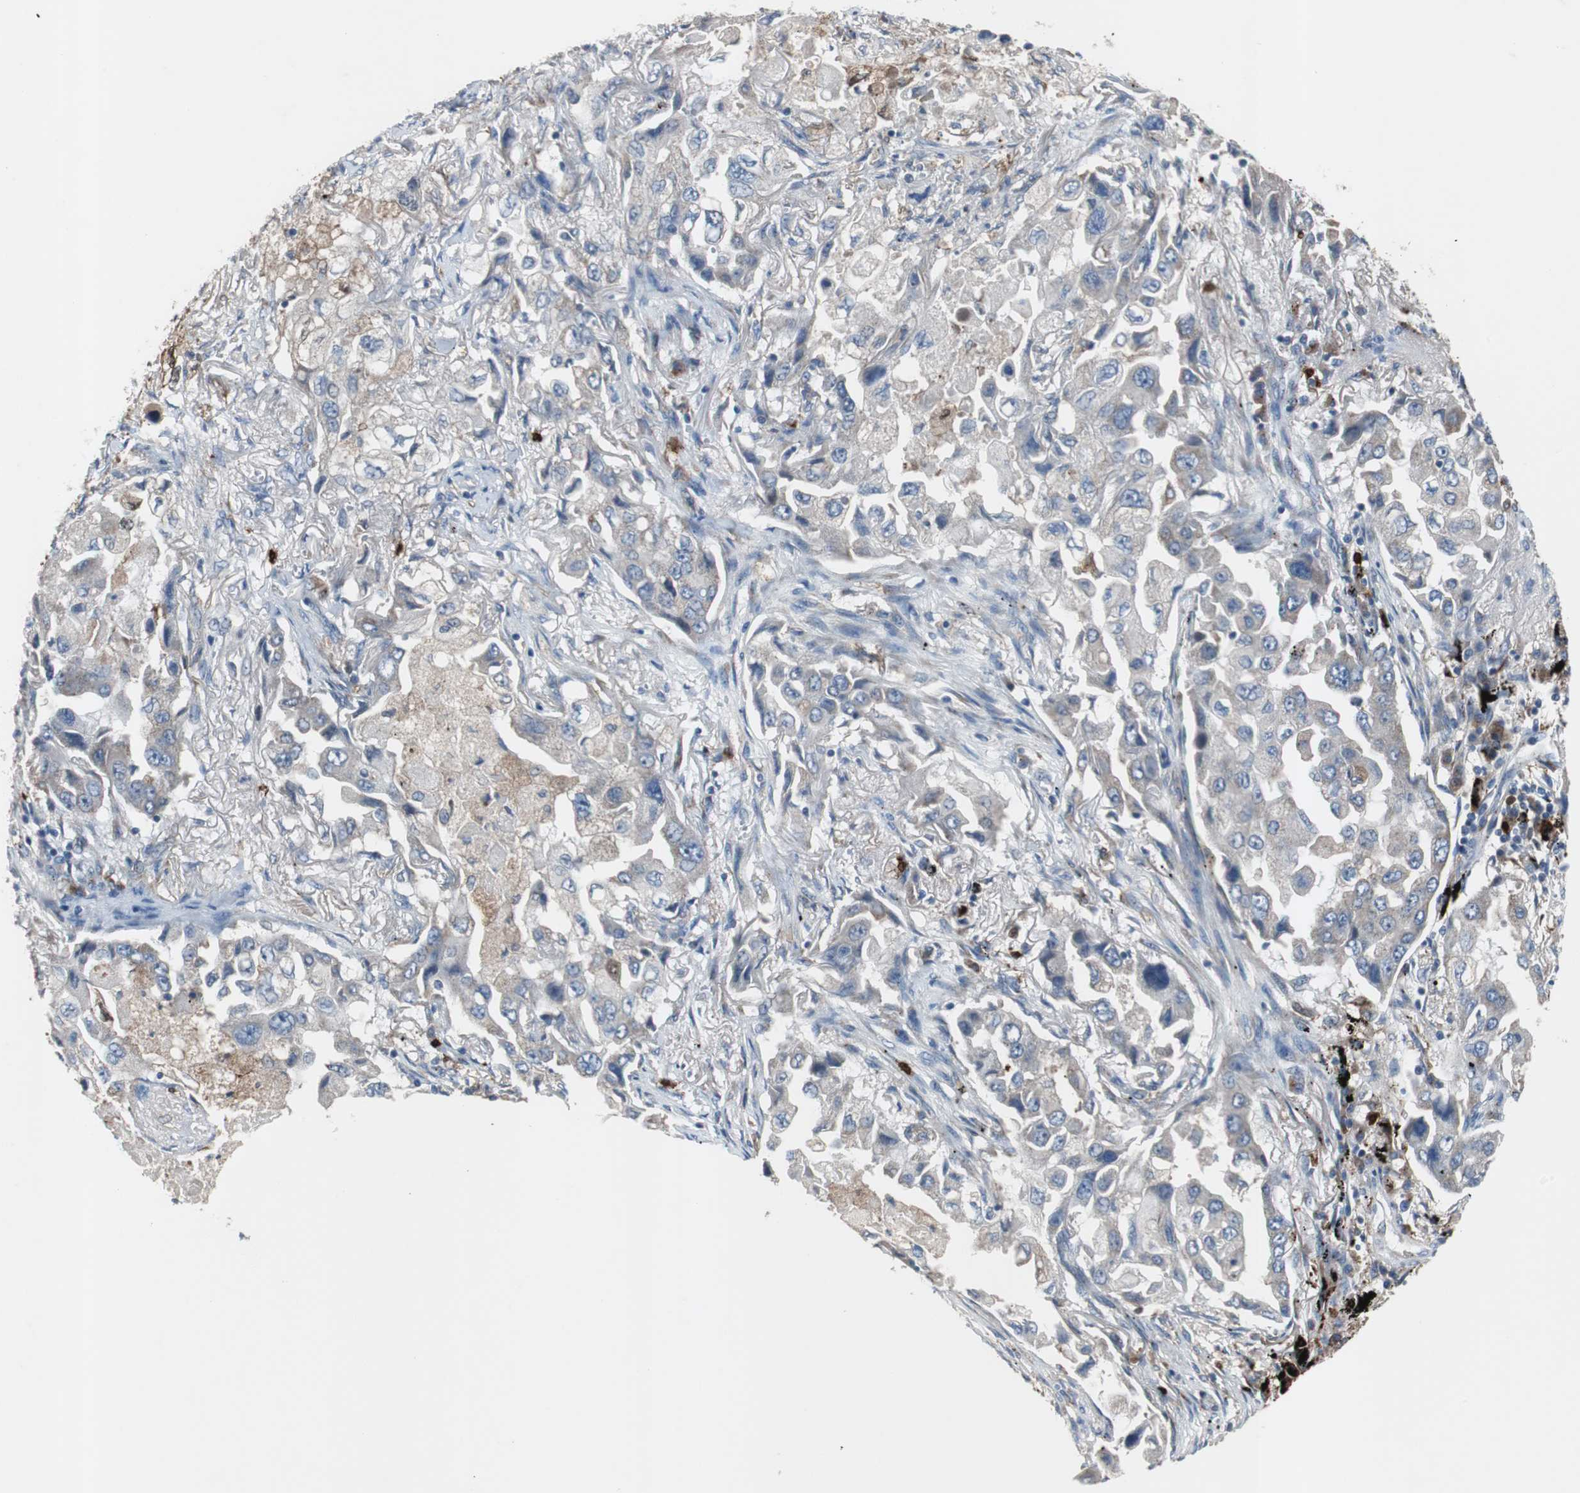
{"staining": {"intensity": "weak", "quantity": "25%-75%", "location": "cytoplasmic/membranous"}, "tissue": "lung cancer", "cell_type": "Tumor cells", "image_type": "cancer", "snomed": [{"axis": "morphology", "description": "Adenocarcinoma, NOS"}, {"axis": "topography", "description": "Lung"}], "caption": "This is a micrograph of IHC staining of adenocarcinoma (lung), which shows weak positivity in the cytoplasmic/membranous of tumor cells.", "gene": "CALB2", "patient": {"sex": "female", "age": 65}}